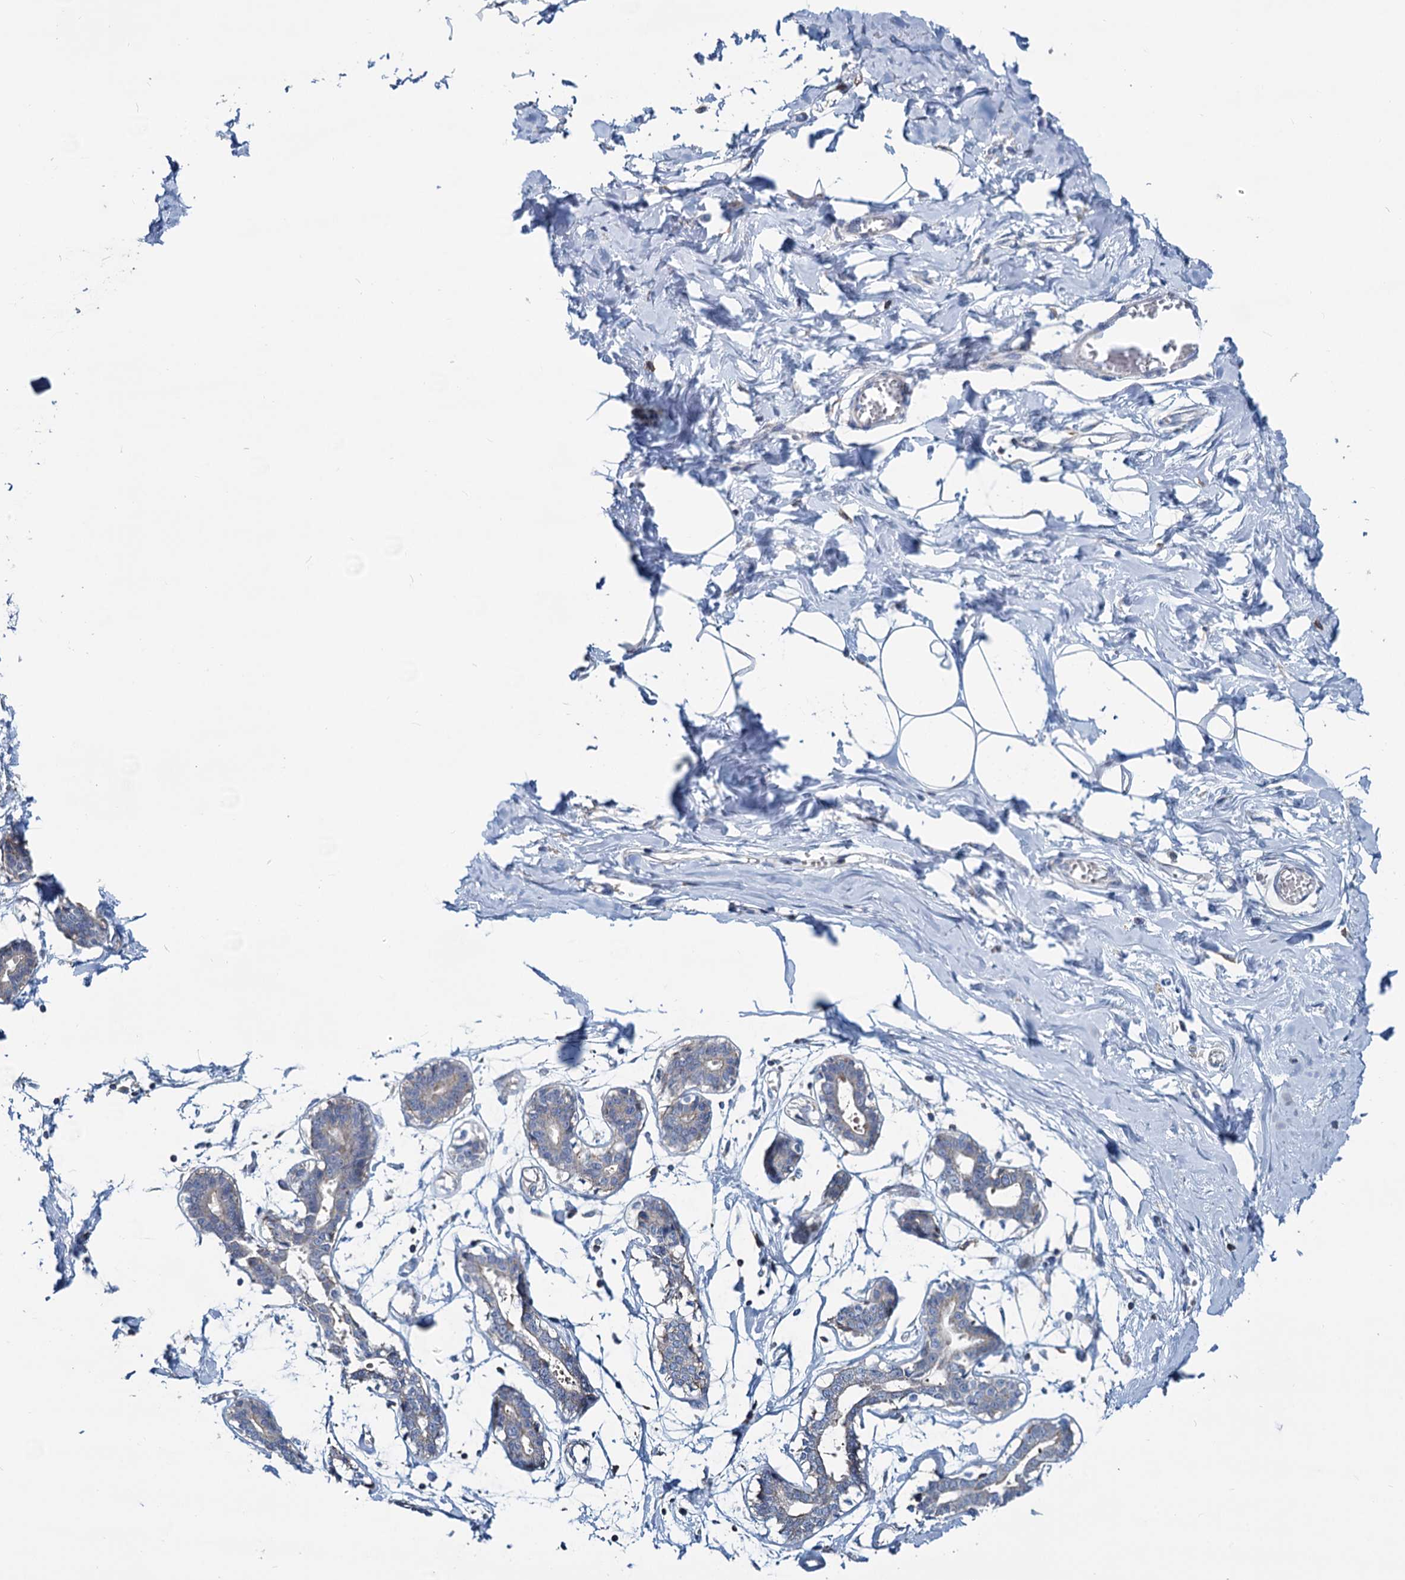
{"staining": {"intensity": "negative", "quantity": "none", "location": "none"}, "tissue": "breast", "cell_type": "Adipocytes", "image_type": "normal", "snomed": [{"axis": "morphology", "description": "Normal tissue, NOS"}, {"axis": "topography", "description": "Breast"}], "caption": "Immunohistochemical staining of normal breast shows no significant staining in adipocytes.", "gene": "LRCH4", "patient": {"sex": "female", "age": 27}}